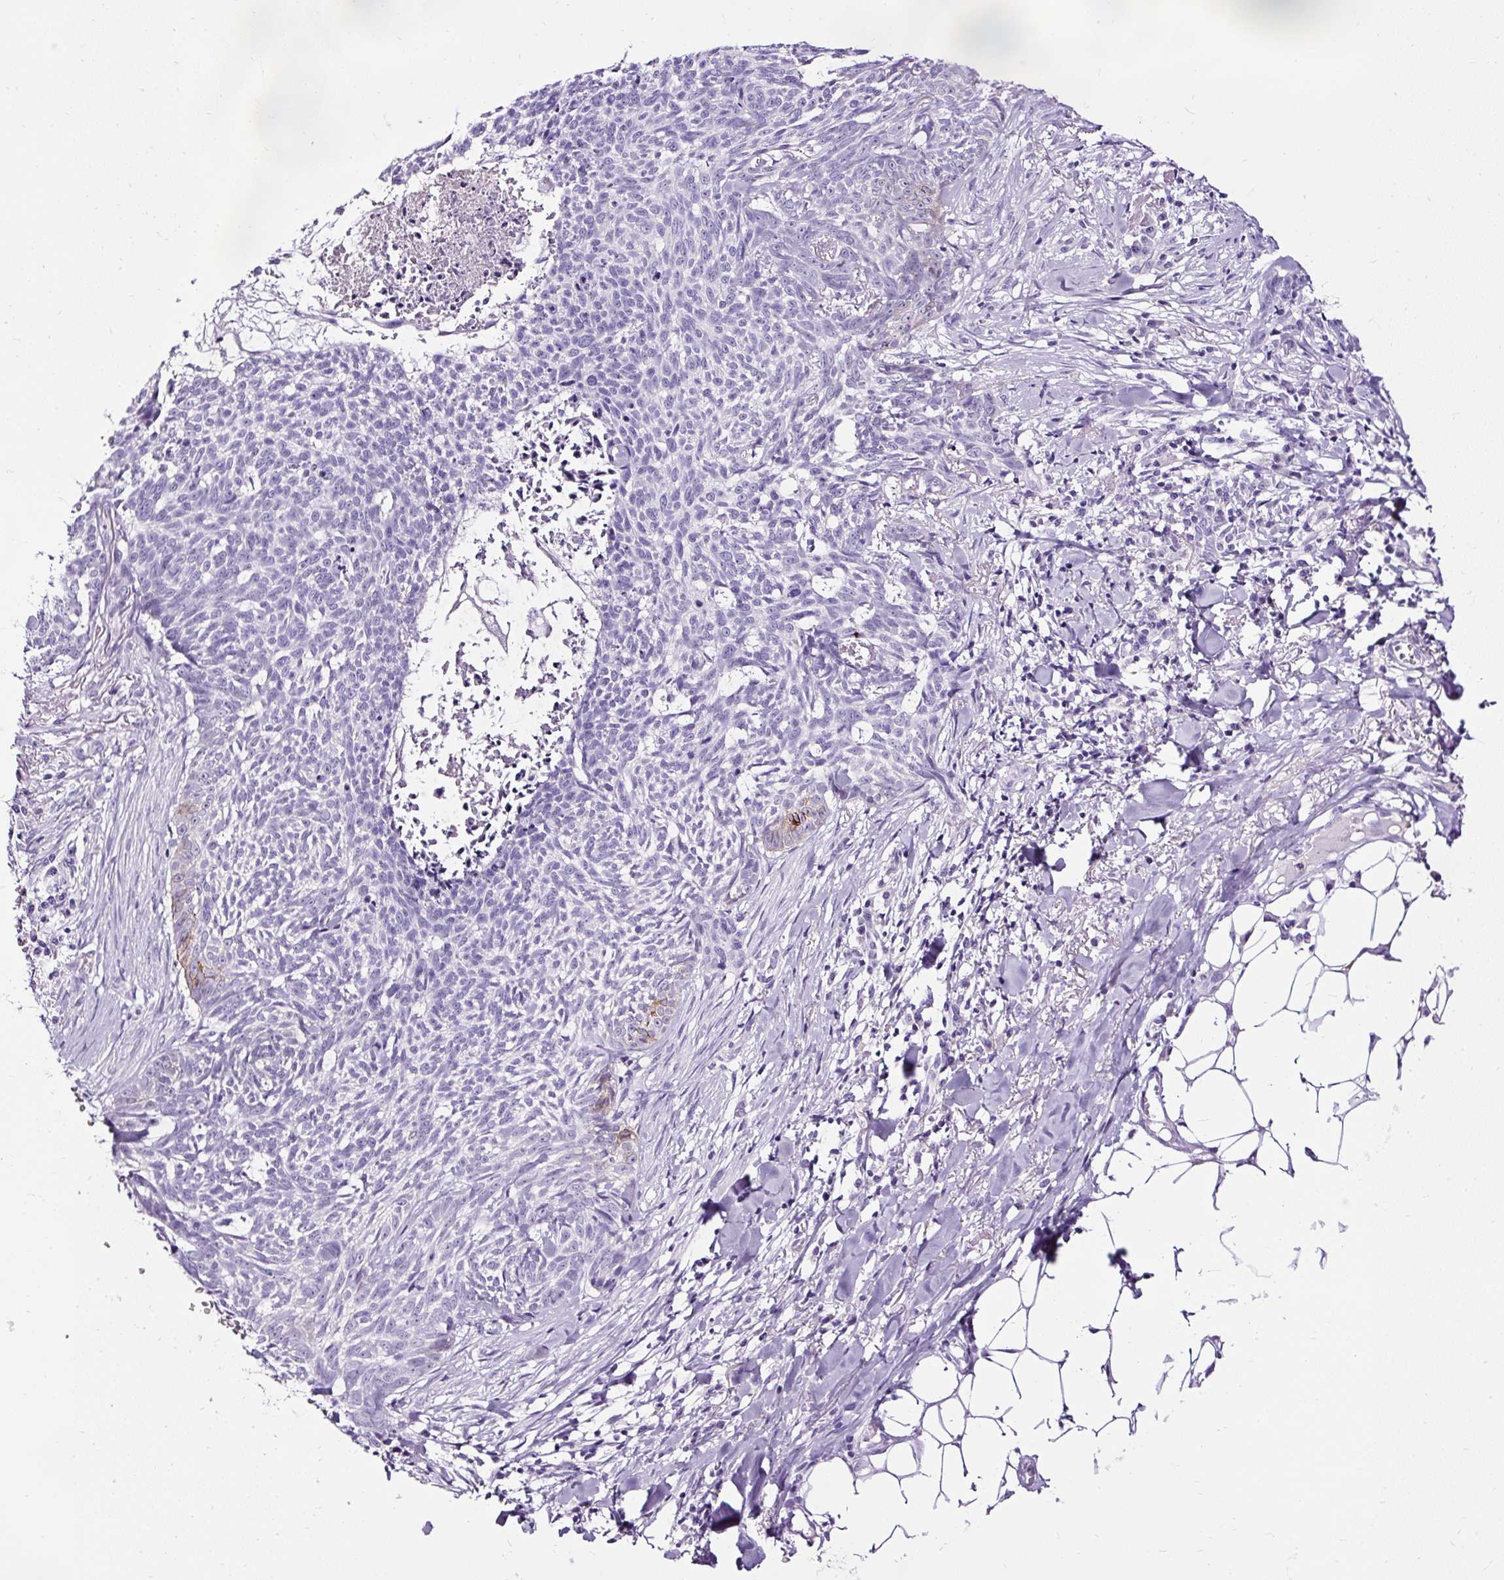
{"staining": {"intensity": "moderate", "quantity": "<25%", "location": "cytoplasmic/membranous"}, "tissue": "skin cancer", "cell_type": "Tumor cells", "image_type": "cancer", "snomed": [{"axis": "morphology", "description": "Basal cell carcinoma"}, {"axis": "topography", "description": "Skin"}], "caption": "Immunohistochemistry photomicrograph of skin cancer stained for a protein (brown), which exhibits low levels of moderate cytoplasmic/membranous positivity in approximately <25% of tumor cells.", "gene": "SLC7A8", "patient": {"sex": "female", "age": 93}}